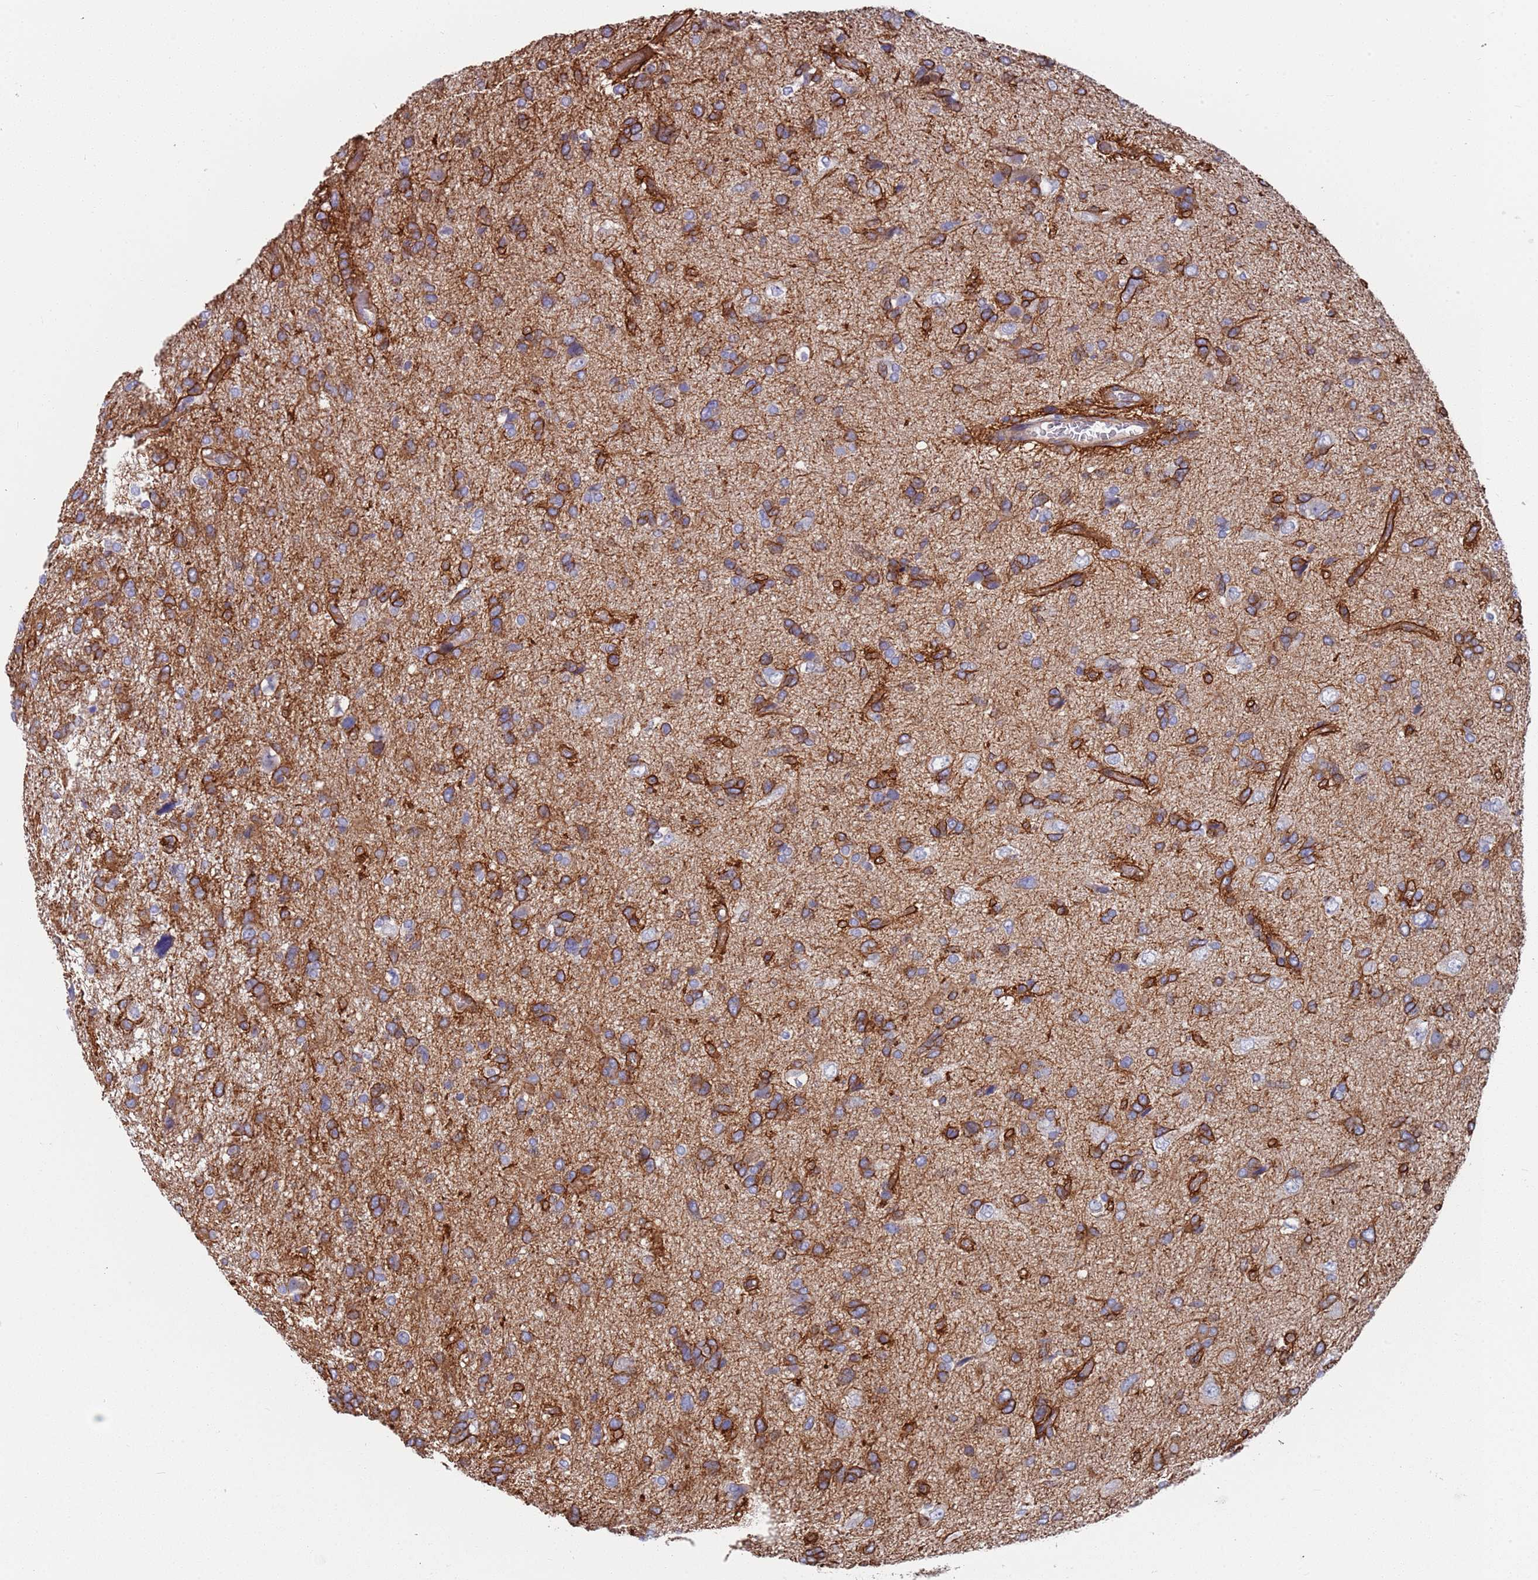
{"staining": {"intensity": "moderate", "quantity": "25%-75%", "location": "cytoplasmic/membranous"}, "tissue": "glioma", "cell_type": "Tumor cells", "image_type": "cancer", "snomed": [{"axis": "morphology", "description": "Glioma, malignant, High grade"}, {"axis": "topography", "description": "Brain"}], "caption": "The immunohistochemical stain labels moderate cytoplasmic/membranous staining in tumor cells of glioma tissue.", "gene": "JAKMIP2", "patient": {"sex": "female", "age": 59}}